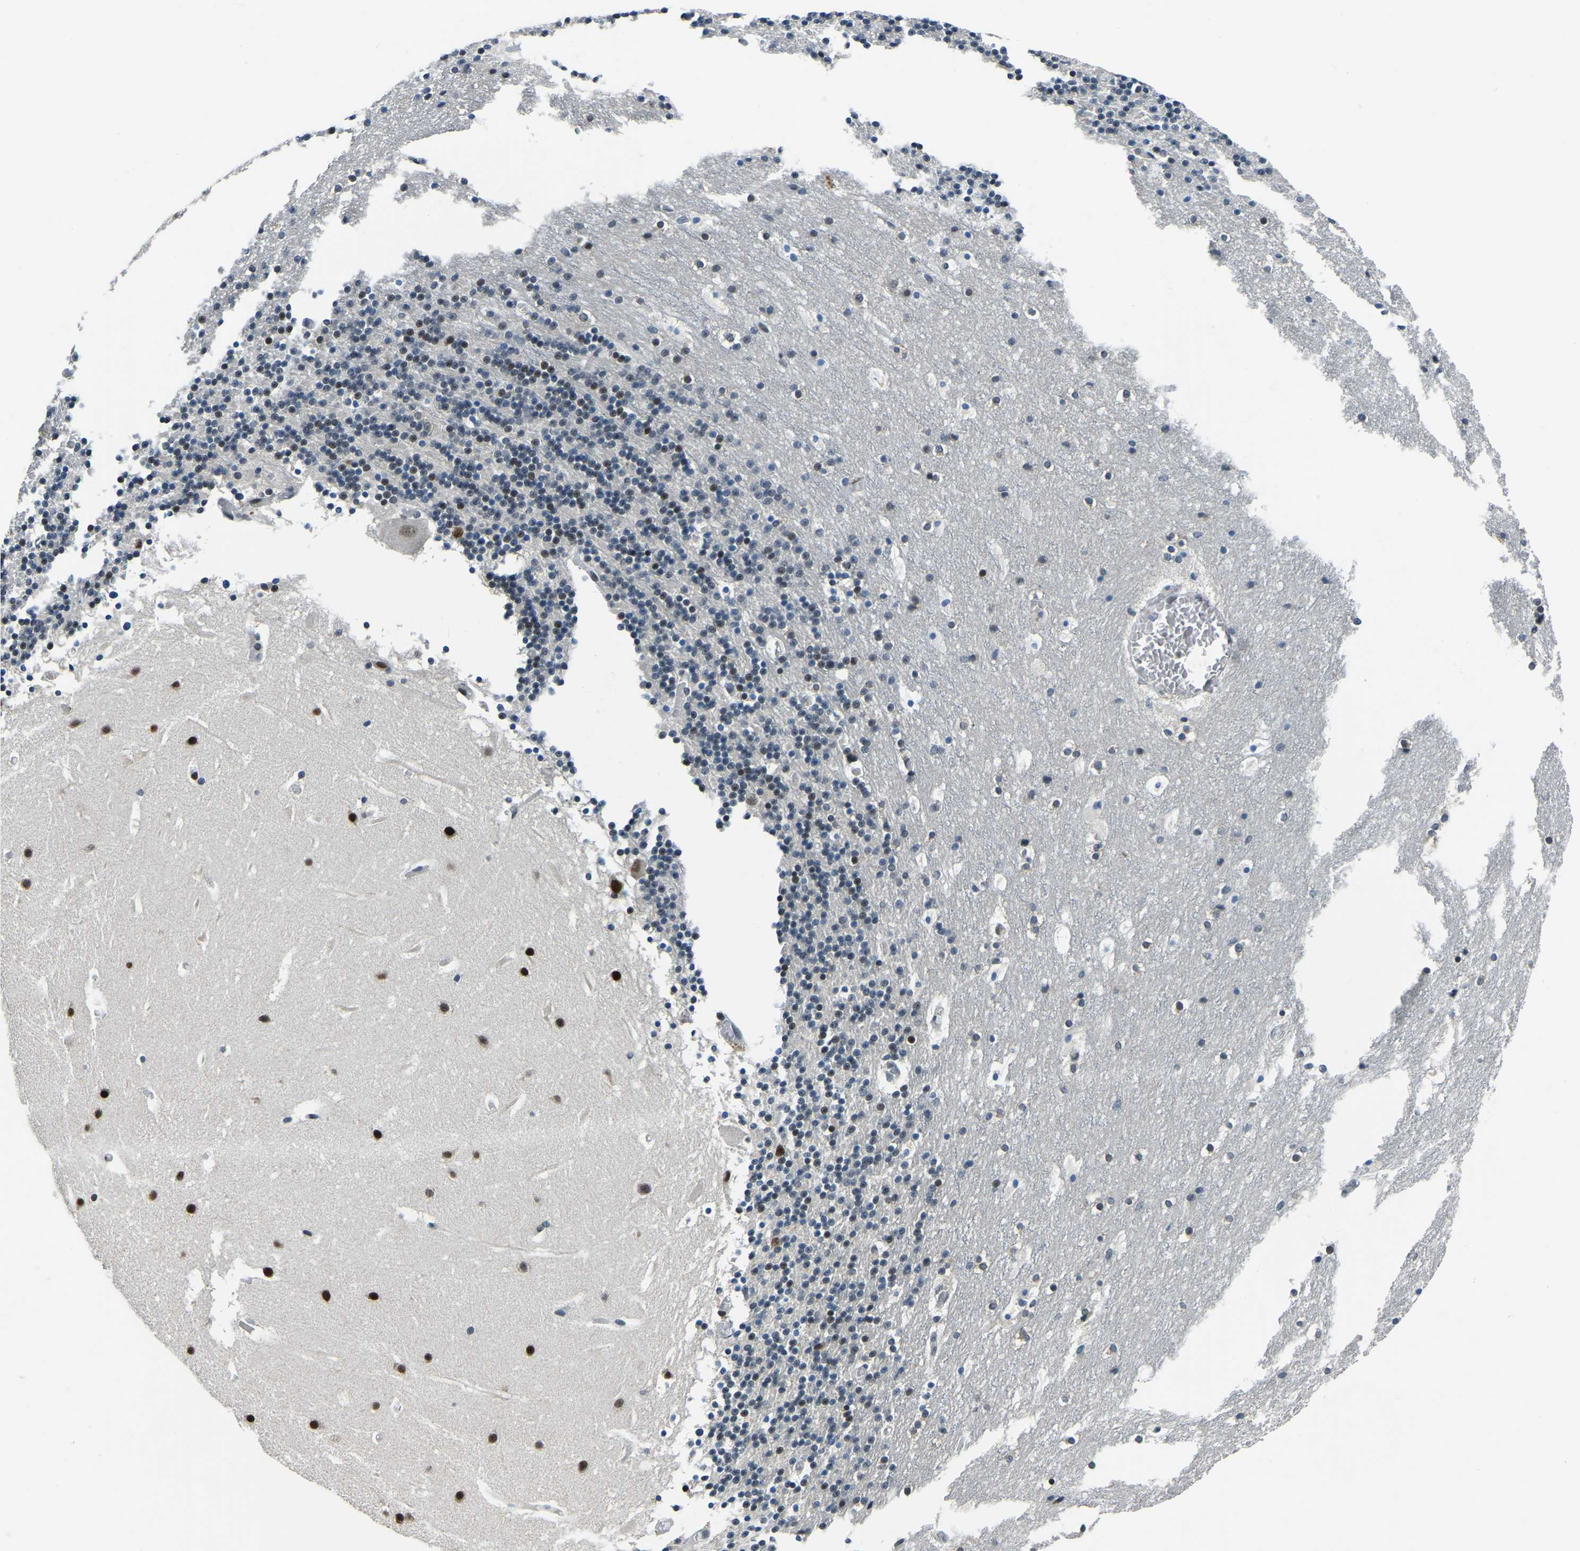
{"staining": {"intensity": "moderate", "quantity": "<25%", "location": "nuclear"}, "tissue": "cerebellum", "cell_type": "Cells in granular layer", "image_type": "normal", "snomed": [{"axis": "morphology", "description": "Normal tissue, NOS"}, {"axis": "topography", "description": "Cerebellum"}], "caption": "Brown immunohistochemical staining in unremarkable human cerebellum shows moderate nuclear staining in about <25% of cells in granular layer. (DAB (3,3'-diaminobenzidine) IHC, brown staining for protein, blue staining for nuclei).", "gene": "ING2", "patient": {"sex": "male", "age": 45}}